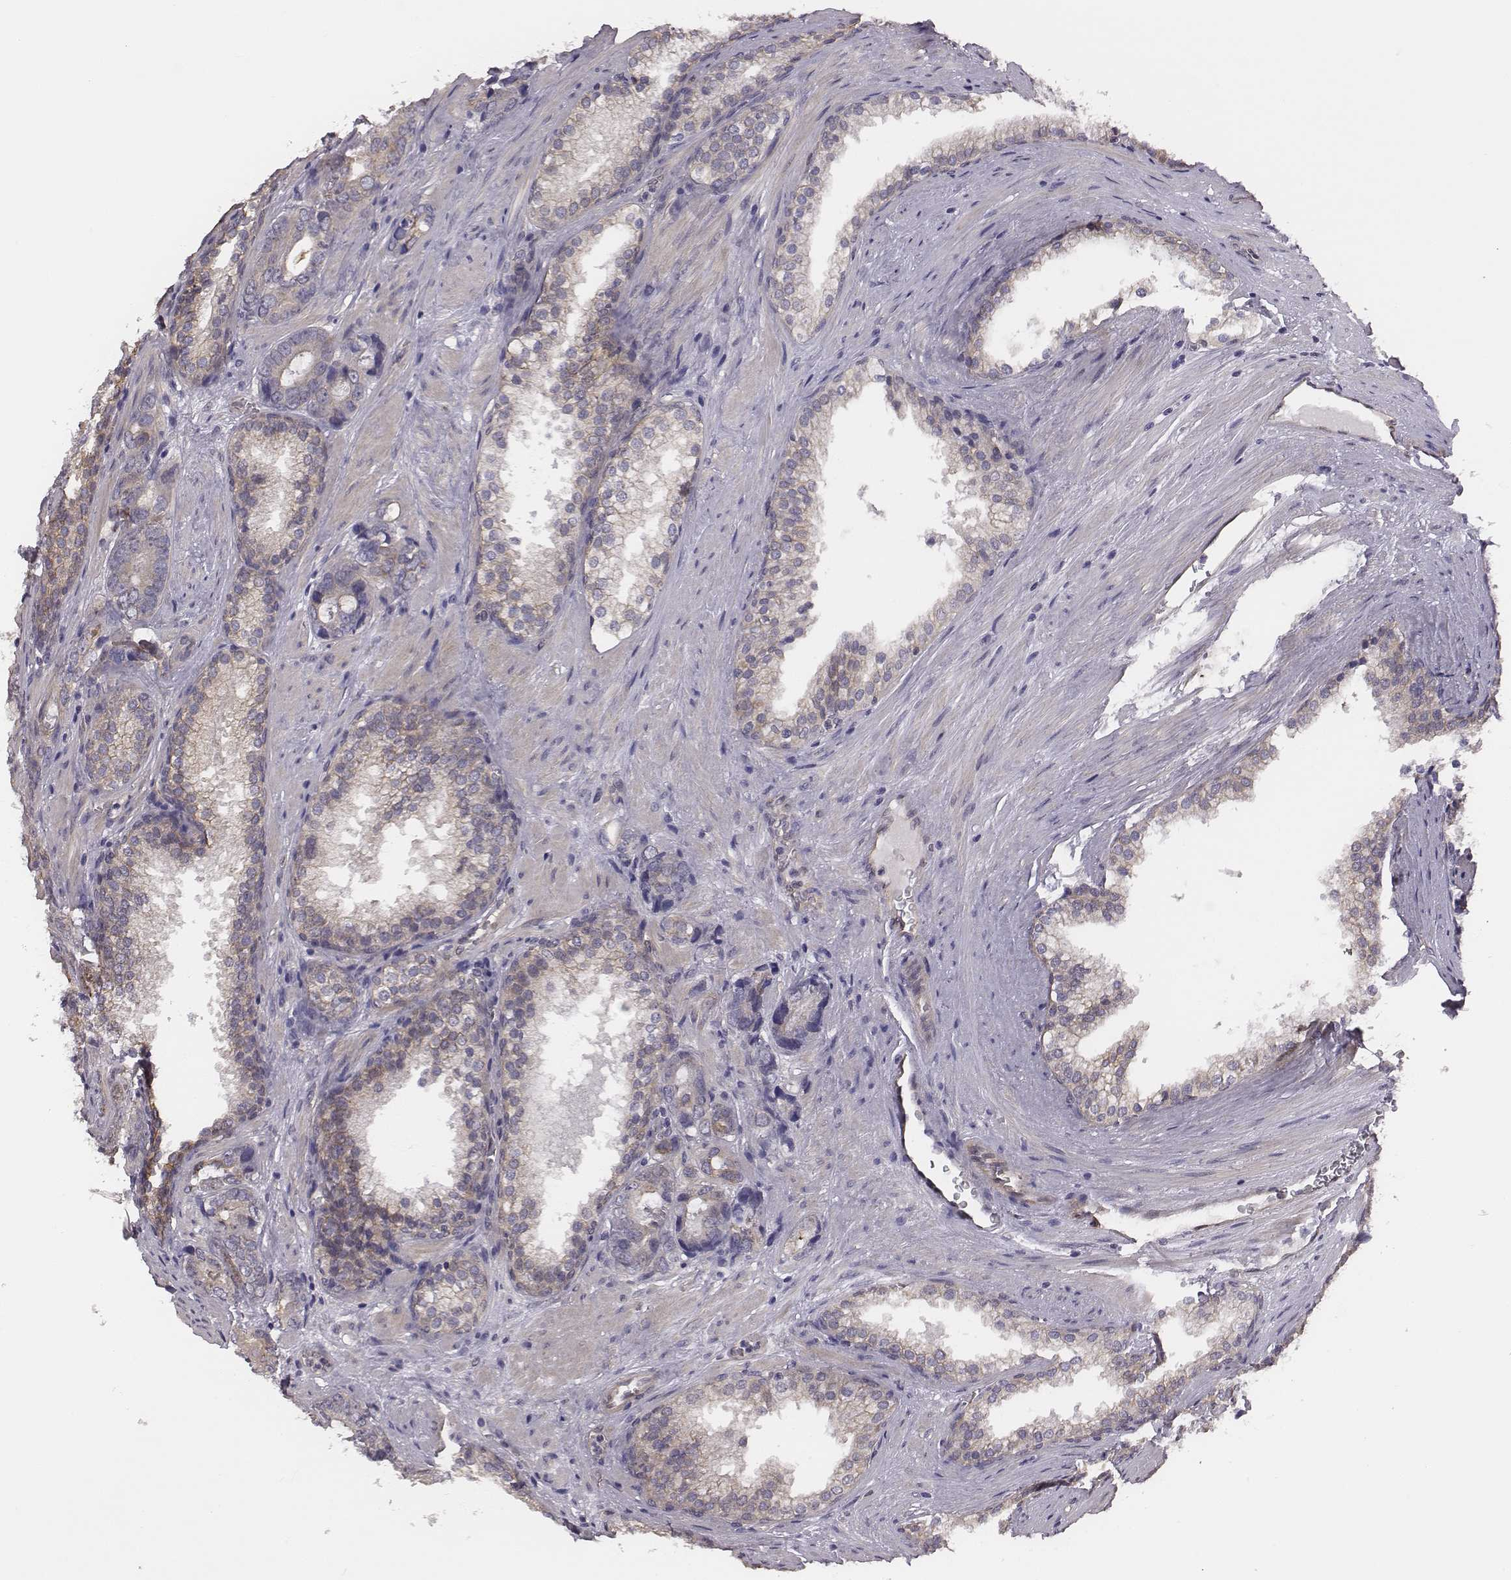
{"staining": {"intensity": "negative", "quantity": "none", "location": "none"}, "tissue": "prostate cancer", "cell_type": "Tumor cells", "image_type": "cancer", "snomed": [{"axis": "morphology", "description": "Adenocarcinoma, Low grade"}, {"axis": "topography", "description": "Prostate"}], "caption": "Prostate low-grade adenocarcinoma stained for a protein using immunohistochemistry (IHC) displays no positivity tumor cells.", "gene": "SCARF1", "patient": {"sex": "male", "age": 60}}